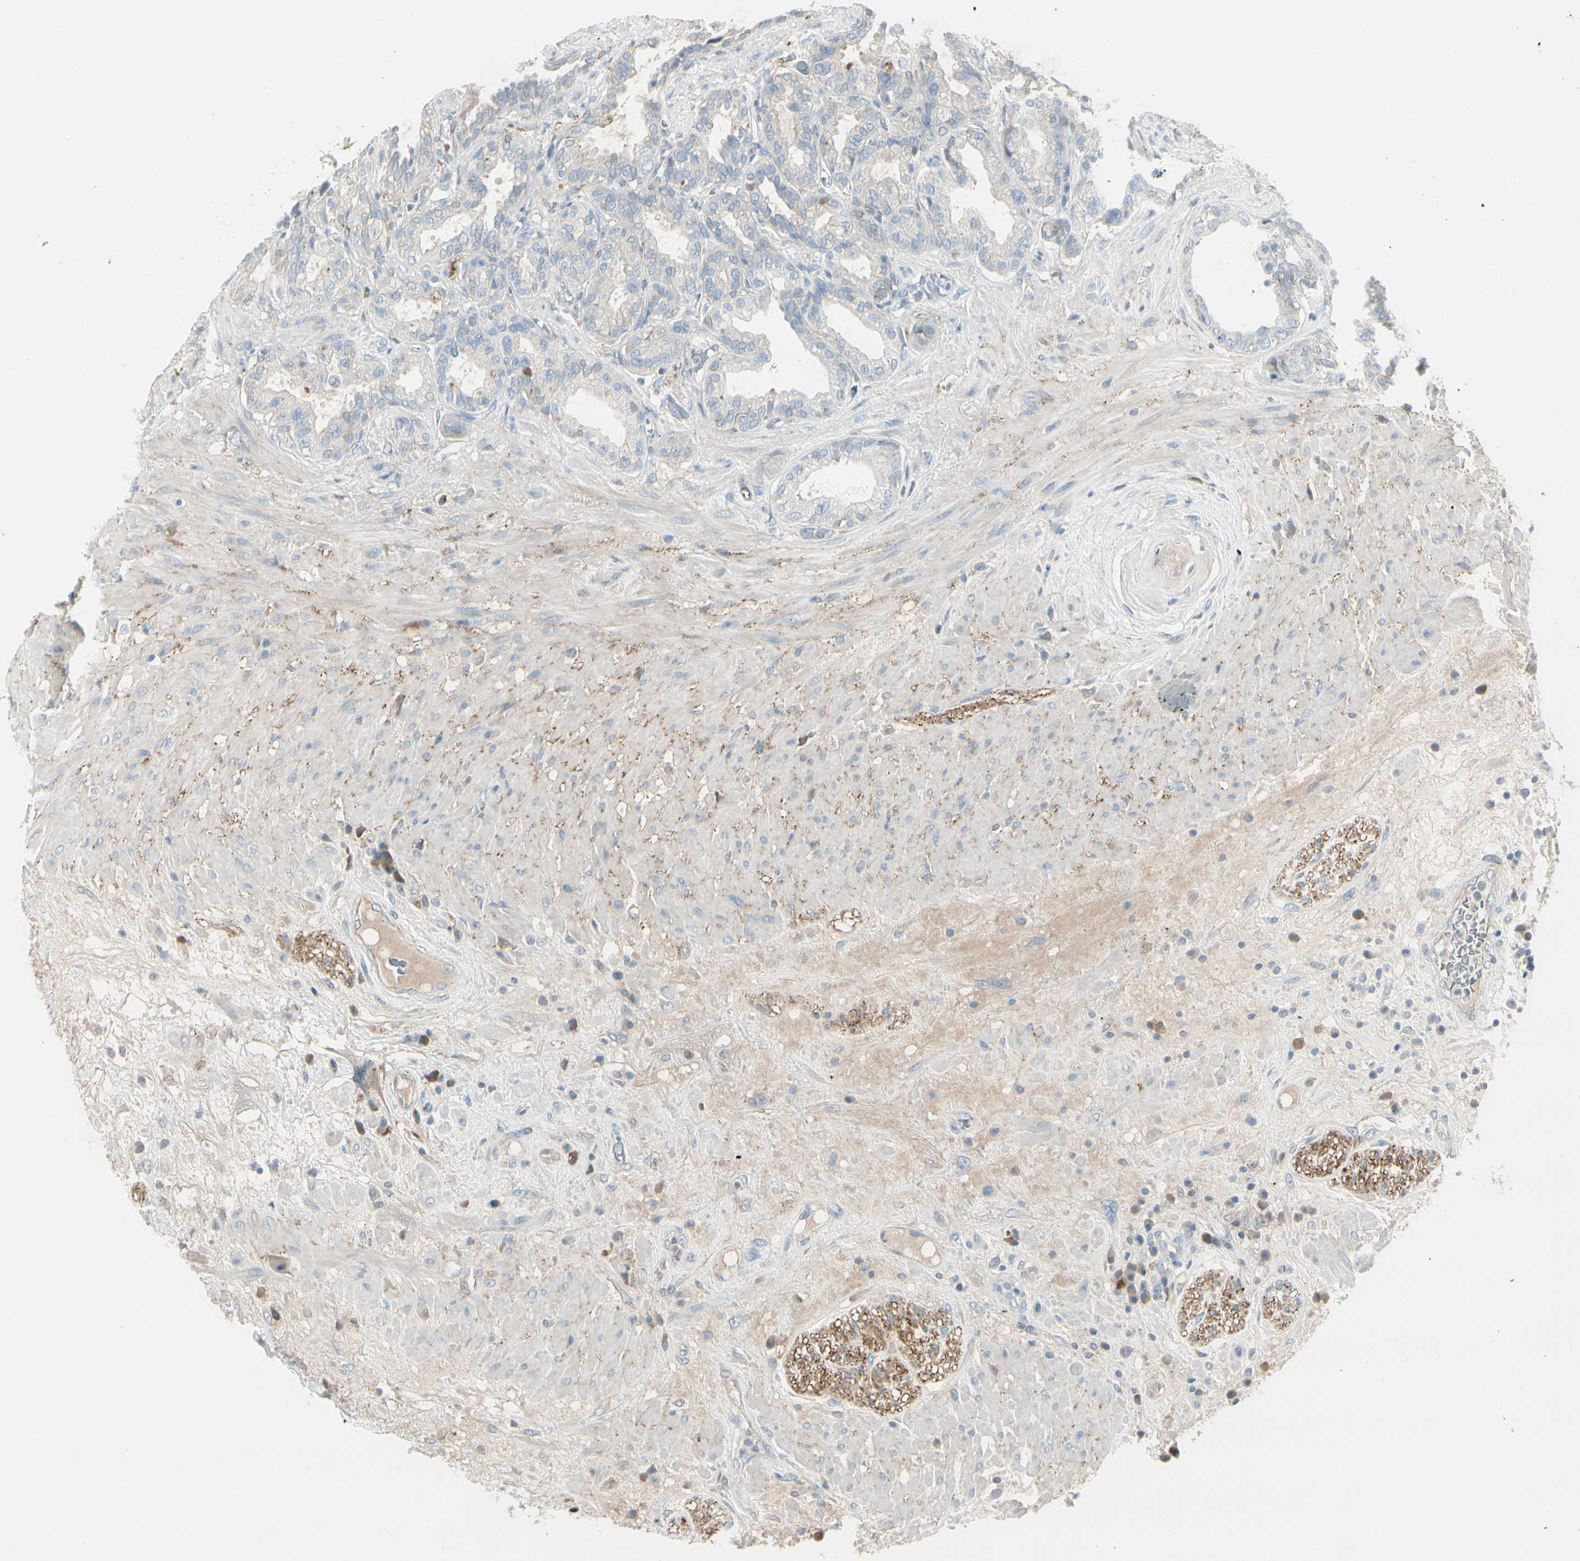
{"staining": {"intensity": "moderate", "quantity": "<25%", "location": "cytoplasmic/membranous"}, "tissue": "seminal vesicle", "cell_type": "Glandular cells", "image_type": "normal", "snomed": [{"axis": "morphology", "description": "Normal tissue, NOS"}, {"axis": "topography", "description": "Seminal veicle"}], "caption": "A high-resolution image shows immunohistochemistry staining of benign seminal vesicle, which displays moderate cytoplasmic/membranous expression in approximately <25% of glandular cells. The staining was performed using DAB, with brown indicating positive protein expression. Nuclei are stained blue with hematoxylin.", "gene": "CACNA2D1", "patient": {"sex": "male", "age": 61}}